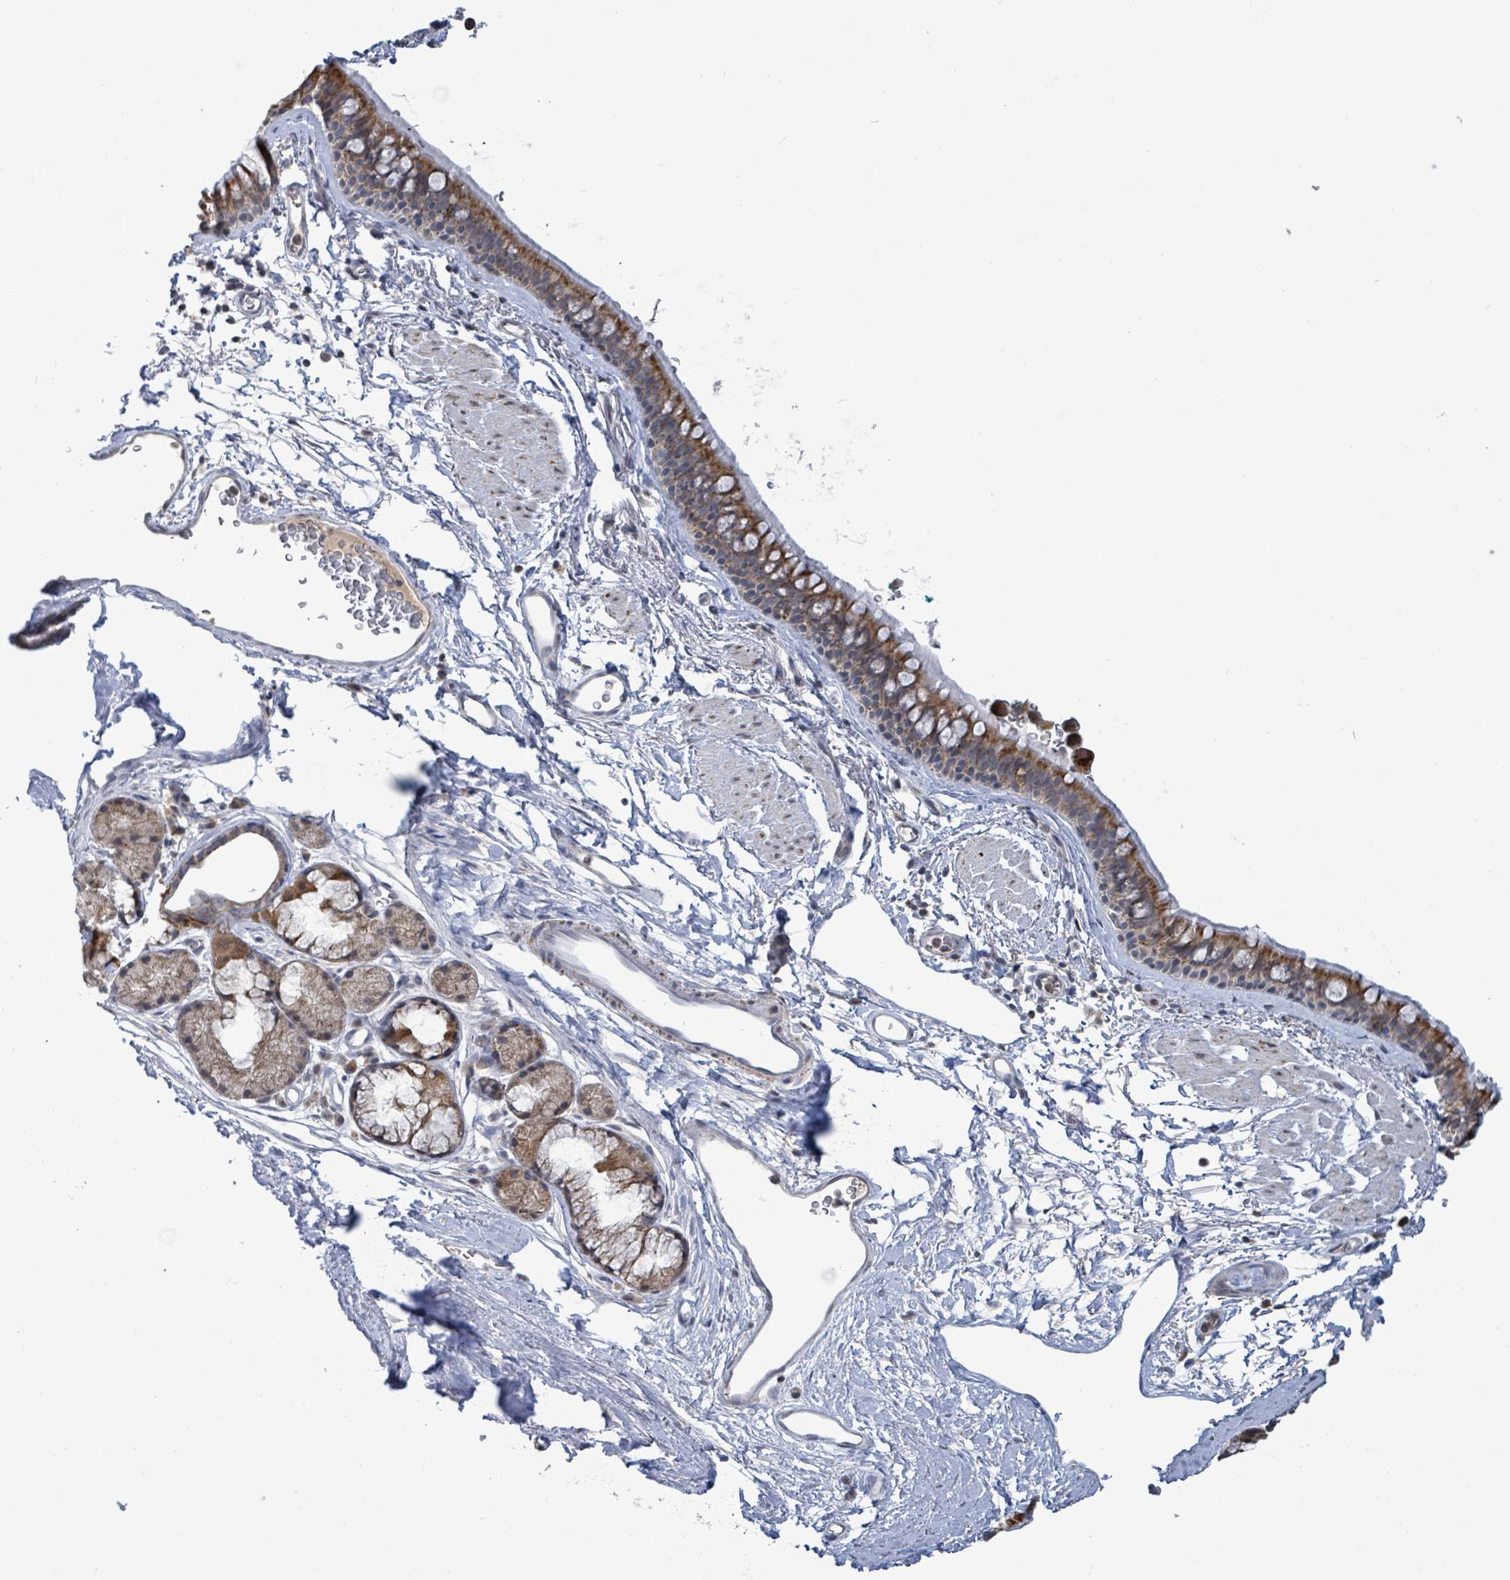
{"staining": {"intensity": "moderate", "quantity": ">75%", "location": "cytoplasmic/membranous"}, "tissue": "bronchus", "cell_type": "Respiratory epithelial cells", "image_type": "normal", "snomed": [{"axis": "morphology", "description": "Normal tissue, NOS"}, {"axis": "topography", "description": "Lymph node"}, {"axis": "topography", "description": "Cartilage tissue"}, {"axis": "topography", "description": "Bronchus"}], "caption": "This micrograph shows benign bronchus stained with IHC to label a protein in brown. The cytoplasmic/membranous of respiratory epithelial cells show moderate positivity for the protein. Nuclei are counter-stained blue.", "gene": "COQ10B", "patient": {"sex": "female", "age": 70}}